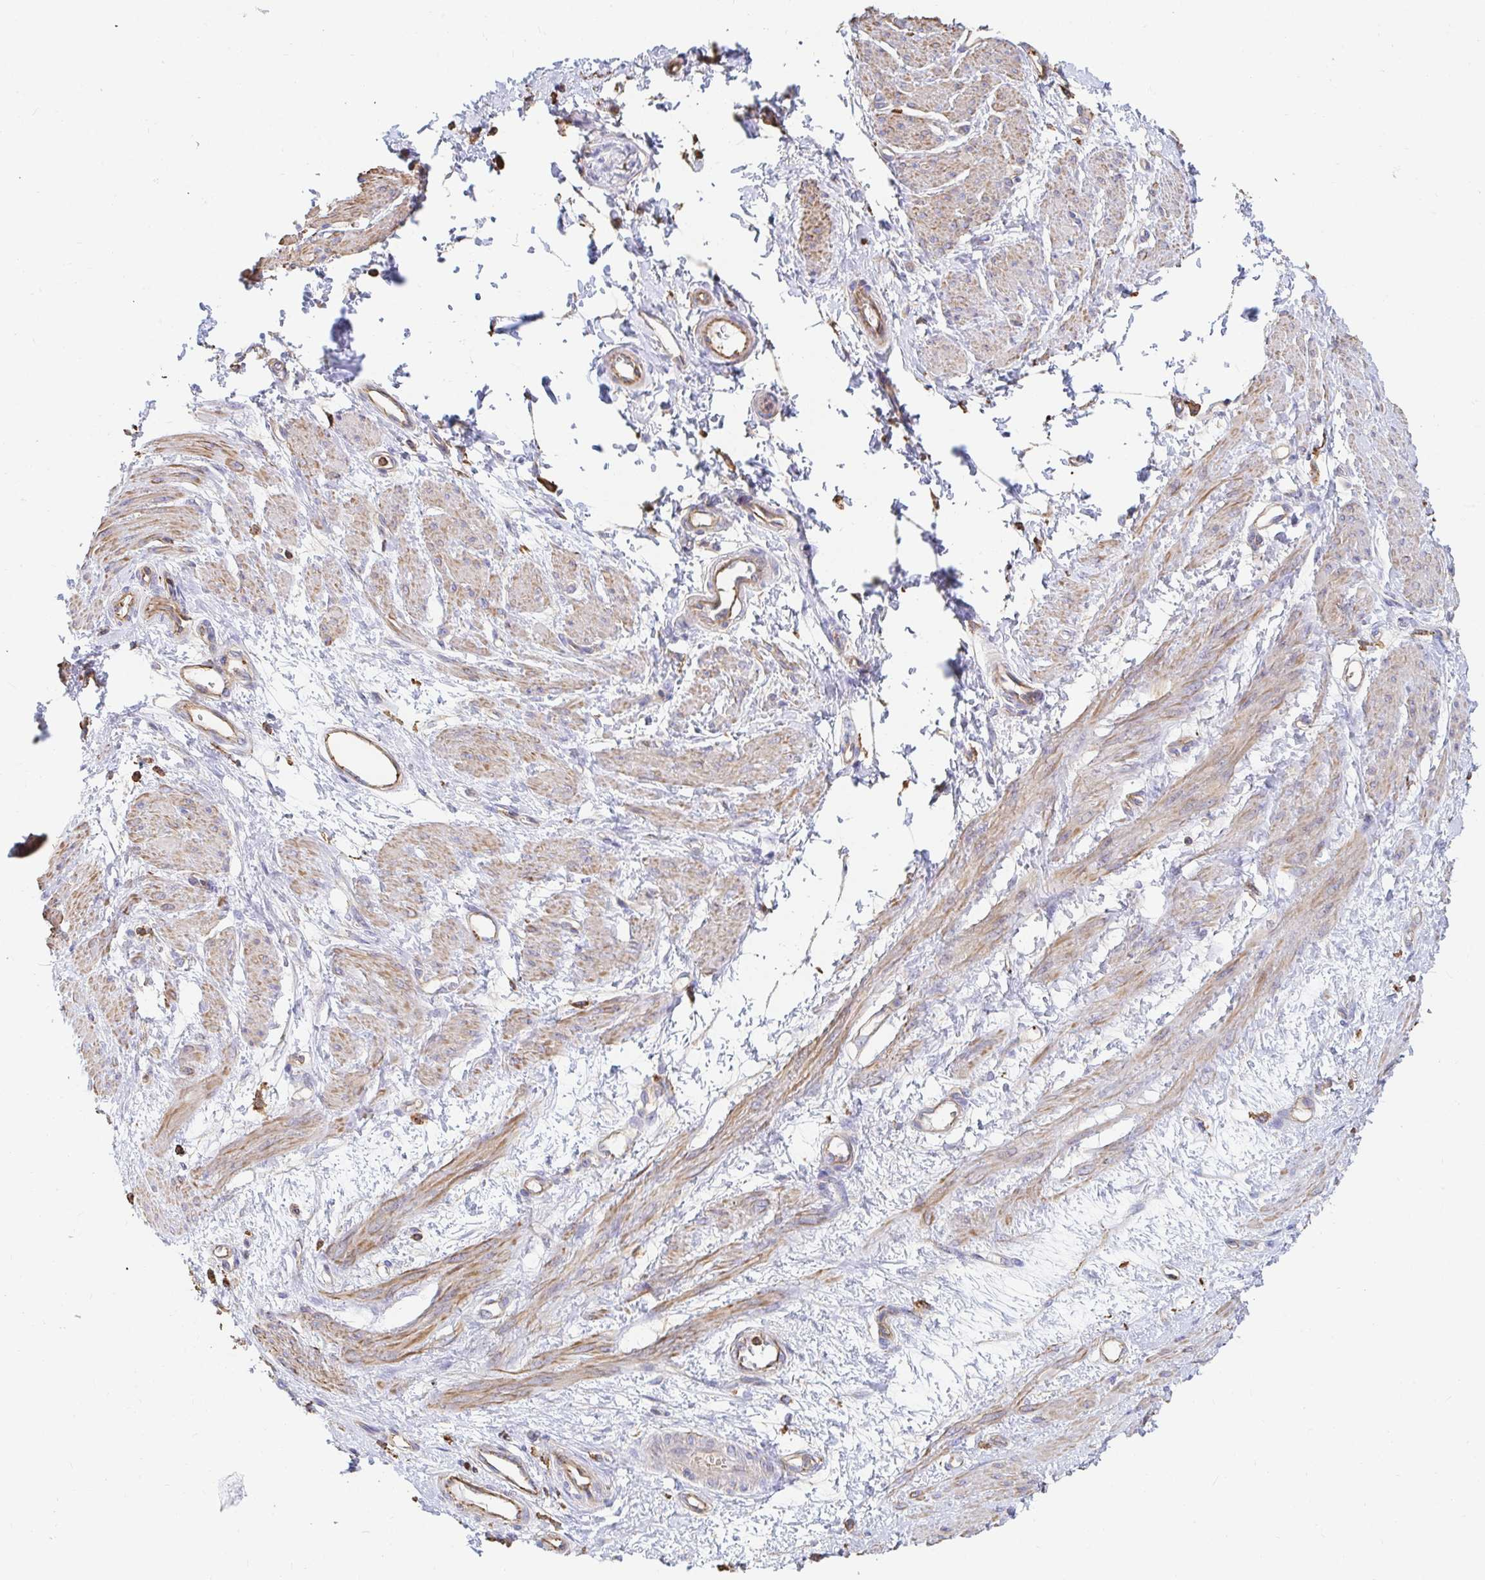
{"staining": {"intensity": "weak", "quantity": "25%-75%", "location": "cytoplasmic/membranous"}, "tissue": "smooth muscle", "cell_type": "Smooth muscle cells", "image_type": "normal", "snomed": [{"axis": "morphology", "description": "Normal tissue, NOS"}, {"axis": "topography", "description": "Smooth muscle"}, {"axis": "topography", "description": "Uterus"}], "caption": "Weak cytoplasmic/membranous protein staining is seen in approximately 25%-75% of smooth muscle cells in smooth muscle. The staining is performed using DAB (3,3'-diaminobenzidine) brown chromogen to label protein expression. The nuclei are counter-stained blue using hematoxylin.", "gene": "PTPN14", "patient": {"sex": "female", "age": 39}}